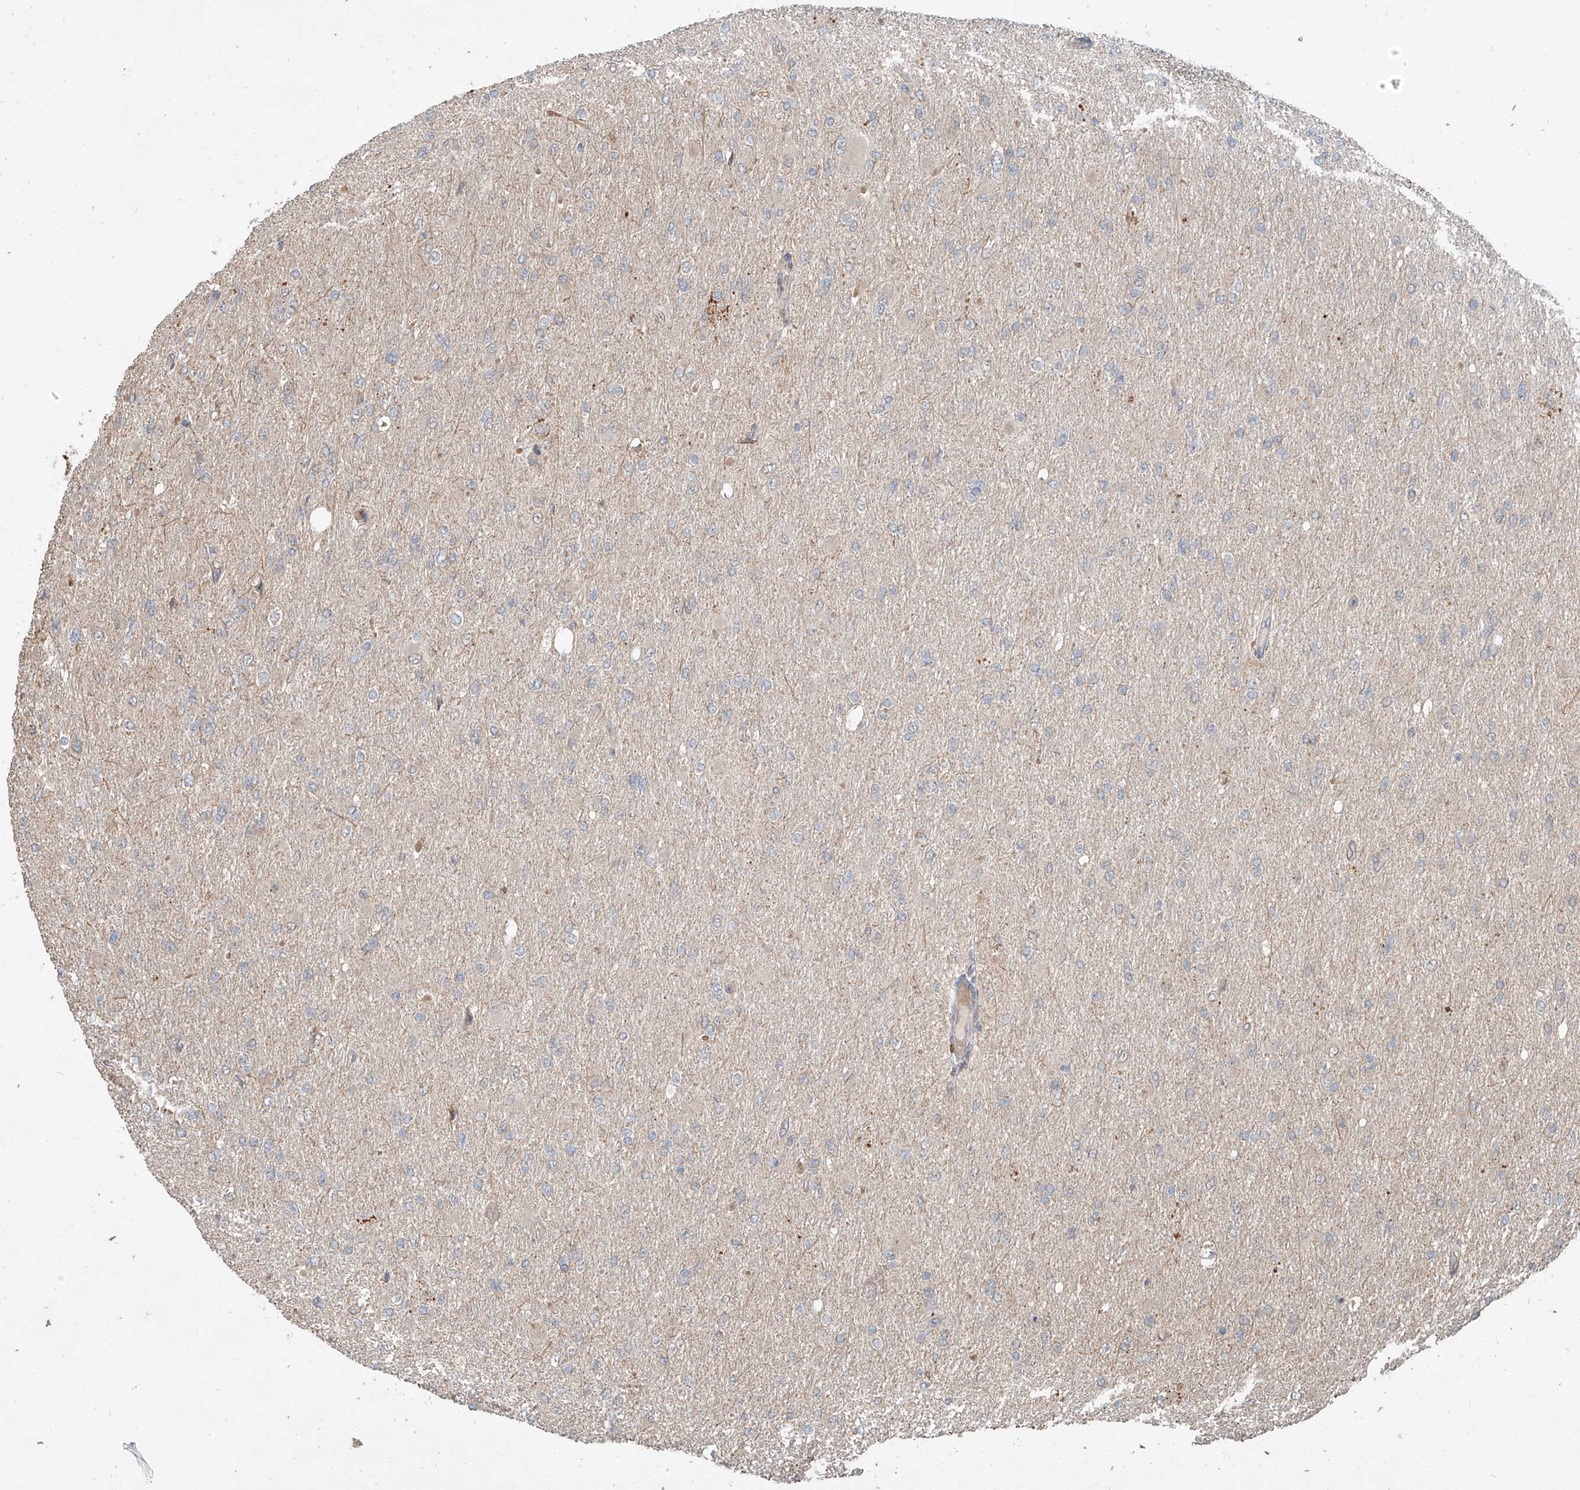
{"staining": {"intensity": "negative", "quantity": "none", "location": "none"}, "tissue": "glioma", "cell_type": "Tumor cells", "image_type": "cancer", "snomed": [{"axis": "morphology", "description": "Glioma, malignant, High grade"}, {"axis": "topography", "description": "Cerebral cortex"}], "caption": "An immunohistochemistry (IHC) image of glioma is shown. There is no staining in tumor cells of glioma.", "gene": "STX19", "patient": {"sex": "female", "age": 36}}